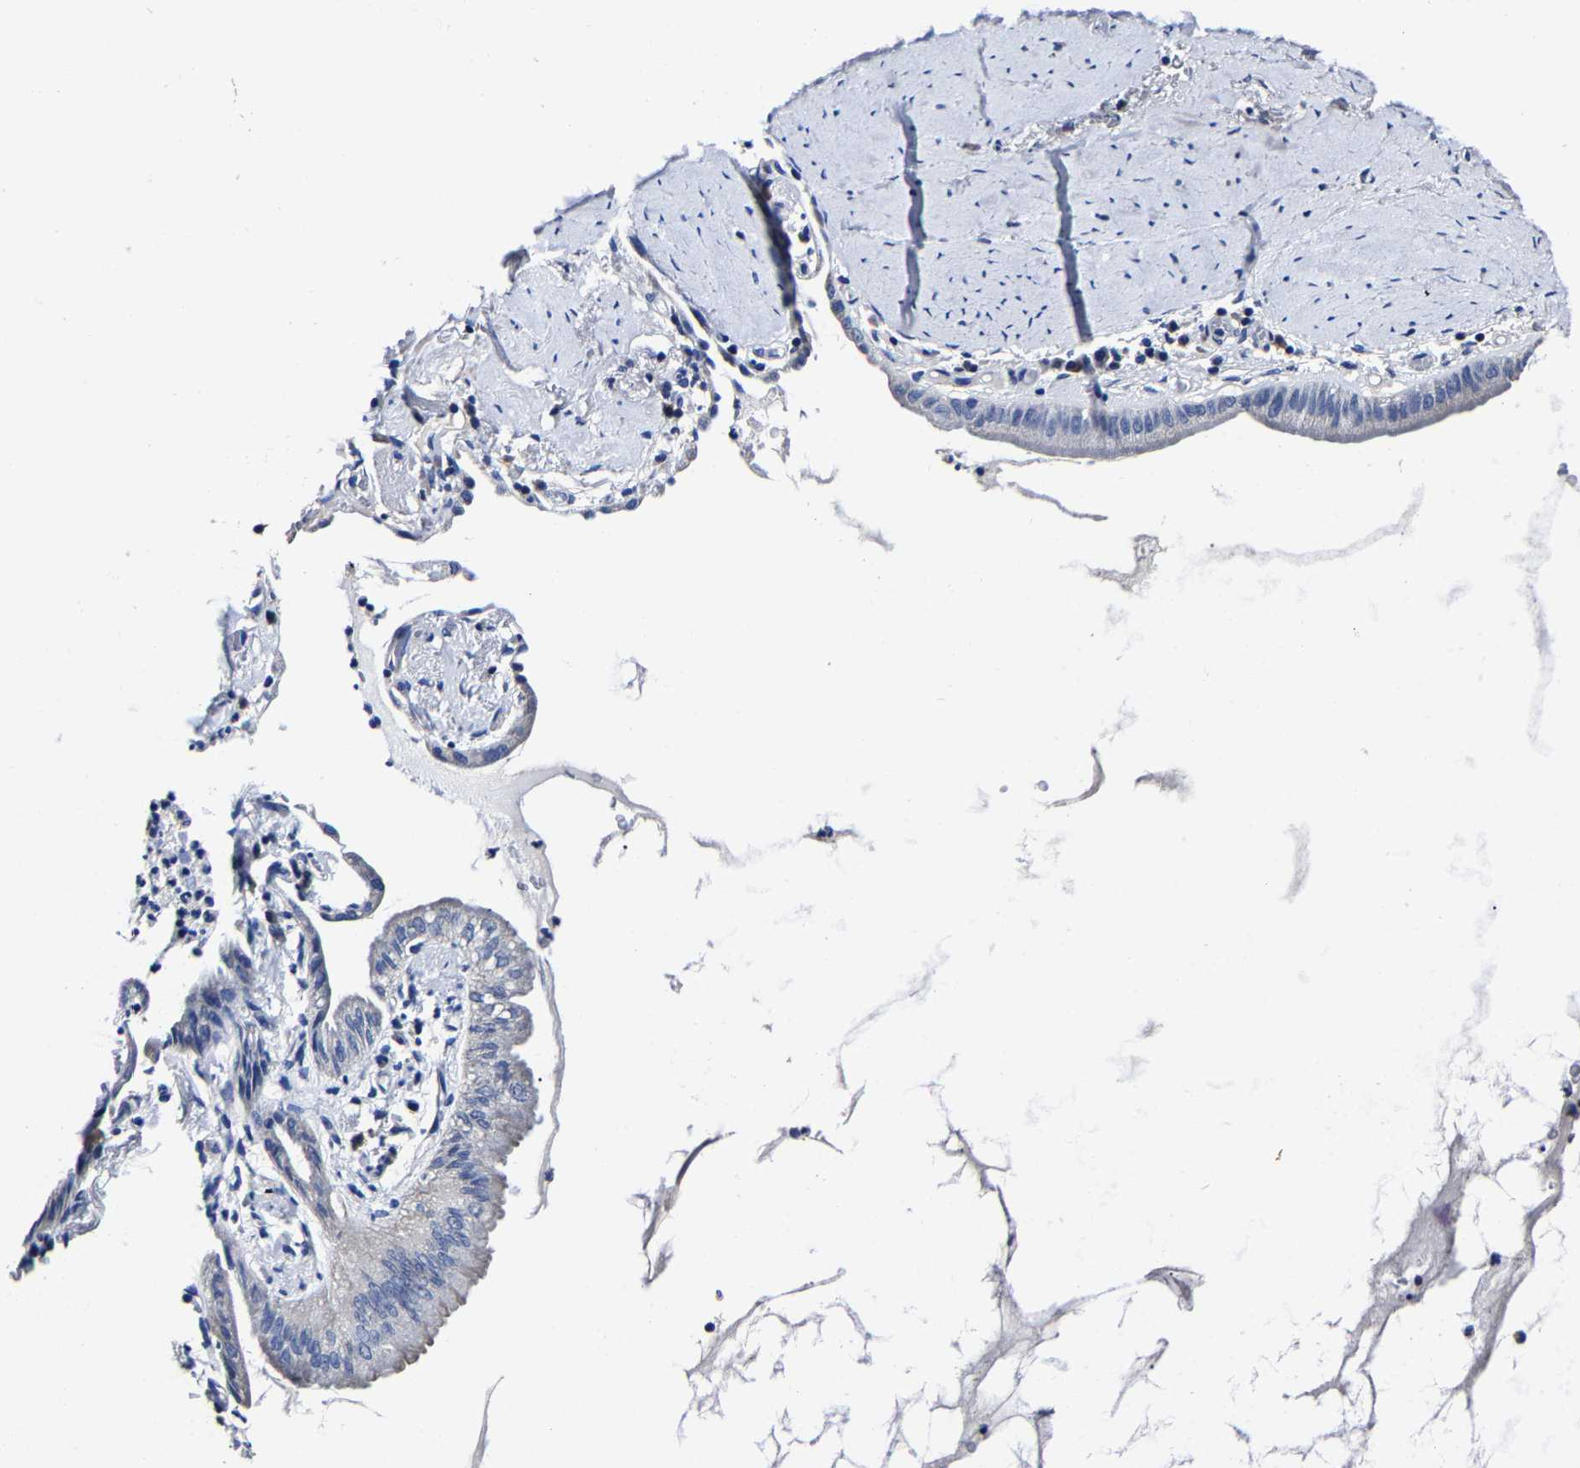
{"staining": {"intensity": "negative", "quantity": "none", "location": "none"}, "tissue": "lung cancer", "cell_type": "Tumor cells", "image_type": "cancer", "snomed": [{"axis": "morphology", "description": "Normal tissue, NOS"}, {"axis": "morphology", "description": "Adenocarcinoma, NOS"}, {"axis": "topography", "description": "Bronchus"}, {"axis": "topography", "description": "Lung"}], "caption": "This is an immunohistochemistry histopathology image of human lung cancer (adenocarcinoma). There is no positivity in tumor cells.", "gene": "AKAP4", "patient": {"sex": "female", "age": 70}}